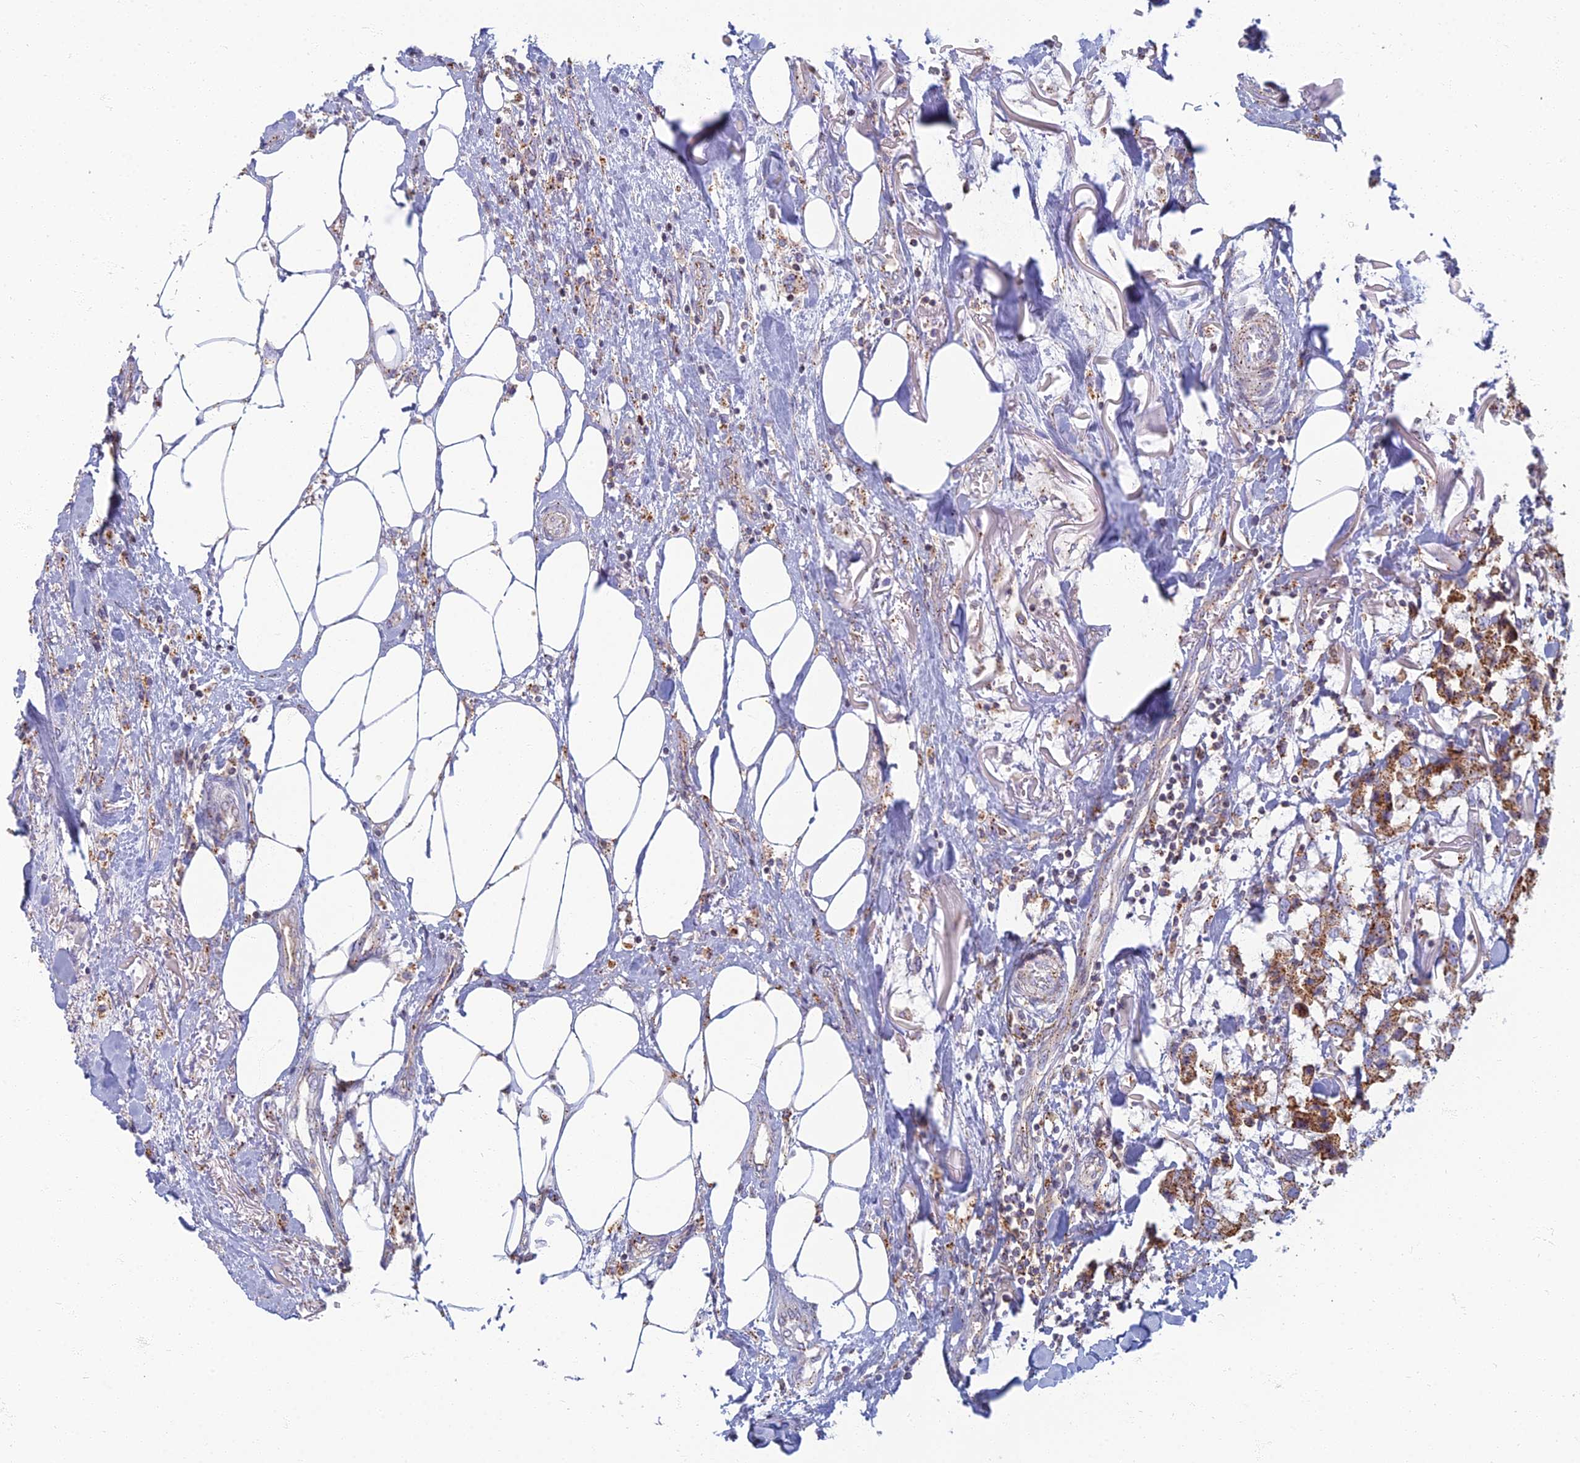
{"staining": {"intensity": "moderate", "quantity": ">75%", "location": "cytoplasmic/membranous"}, "tissue": "breast cancer", "cell_type": "Tumor cells", "image_type": "cancer", "snomed": [{"axis": "morphology", "description": "Duct carcinoma"}, {"axis": "topography", "description": "Breast"}], "caption": "A brown stain highlights moderate cytoplasmic/membranous staining of a protein in human infiltrating ductal carcinoma (breast) tumor cells. (IHC, brightfield microscopy, high magnification).", "gene": "CHMP4B", "patient": {"sex": "female", "age": 80}}